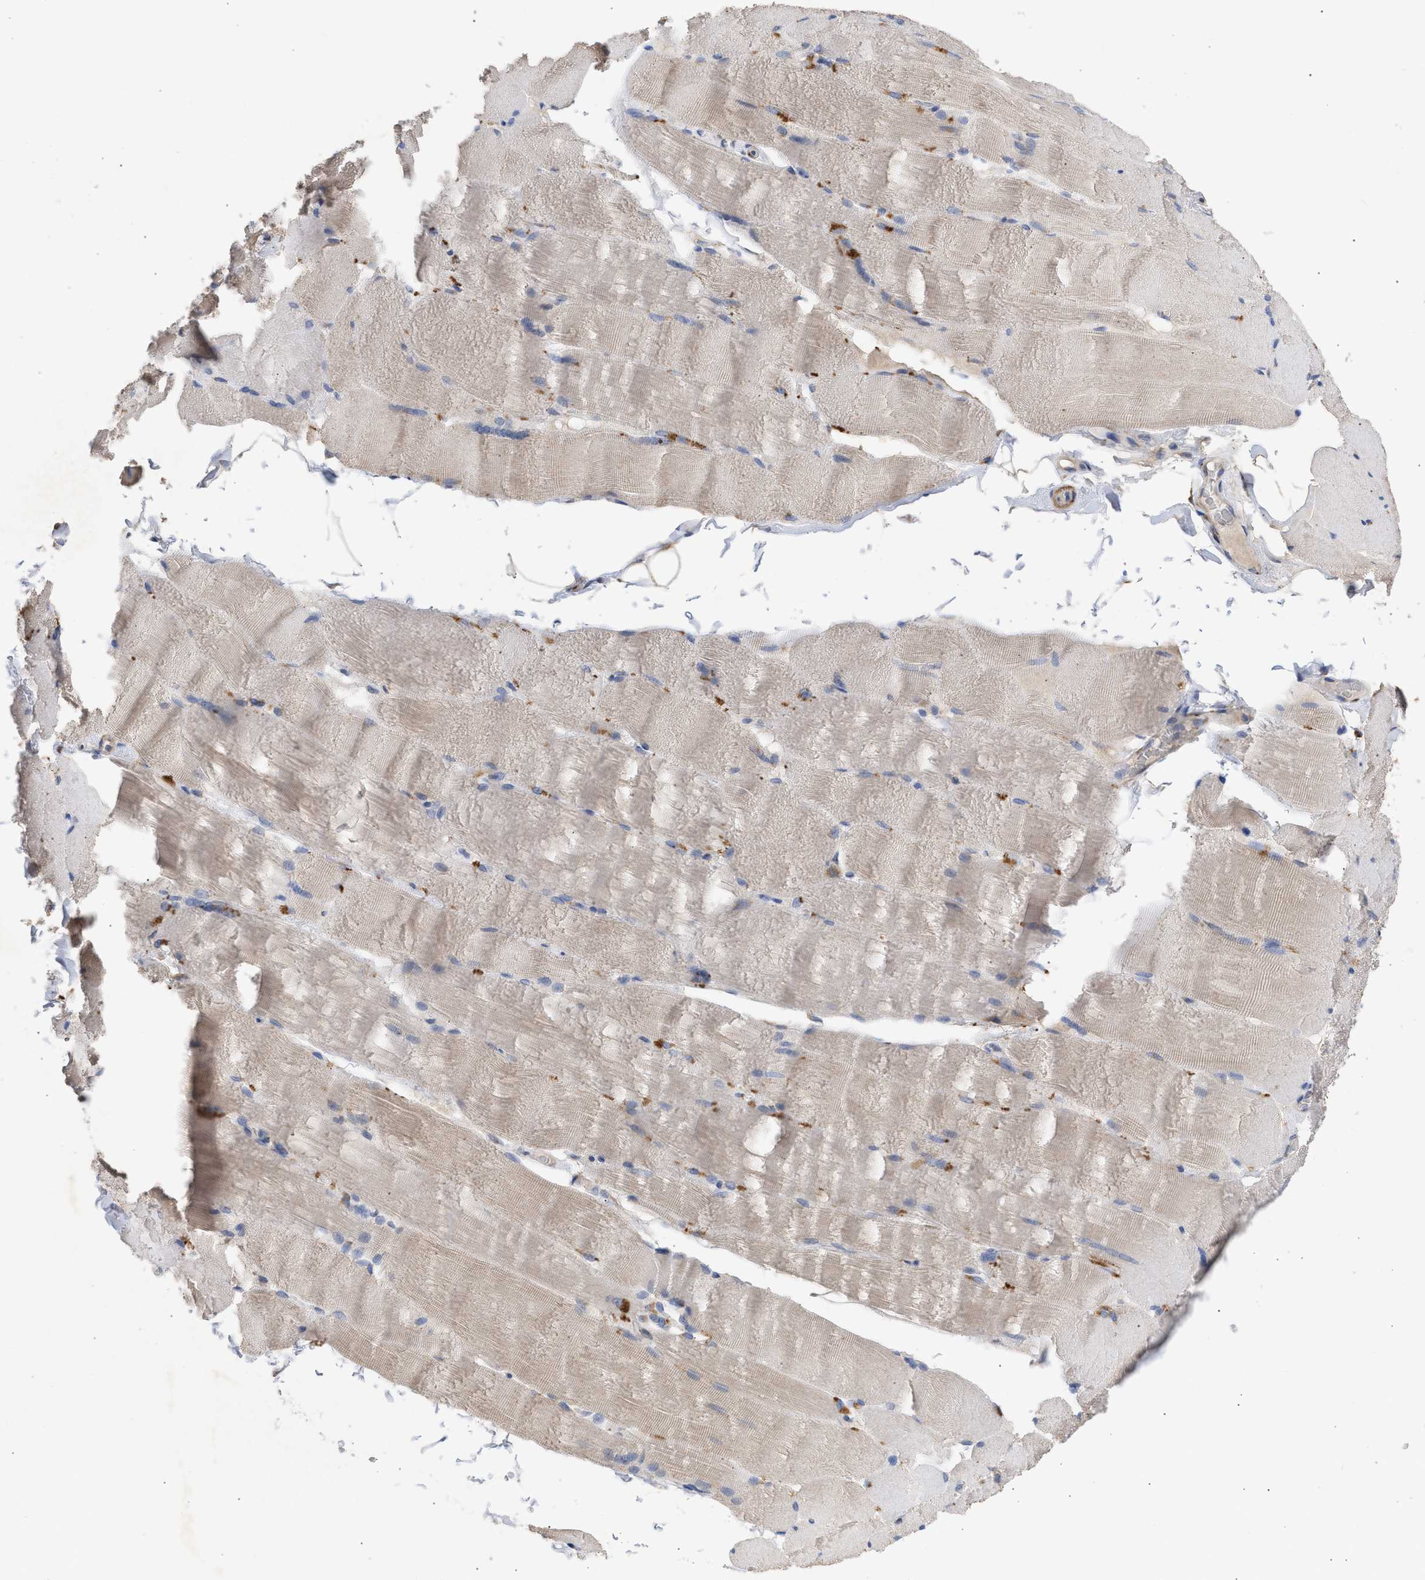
{"staining": {"intensity": "negative", "quantity": "none", "location": "none"}, "tissue": "skeletal muscle", "cell_type": "Myocytes", "image_type": "normal", "snomed": [{"axis": "morphology", "description": "Normal tissue, NOS"}, {"axis": "topography", "description": "Skin"}, {"axis": "topography", "description": "Skeletal muscle"}], "caption": "A high-resolution histopathology image shows immunohistochemistry staining of benign skeletal muscle, which reveals no significant expression in myocytes. The staining was performed using DAB to visualize the protein expression in brown, while the nuclei were stained in blue with hematoxylin (Magnification: 20x).", "gene": "SELENOM", "patient": {"sex": "male", "age": 83}}